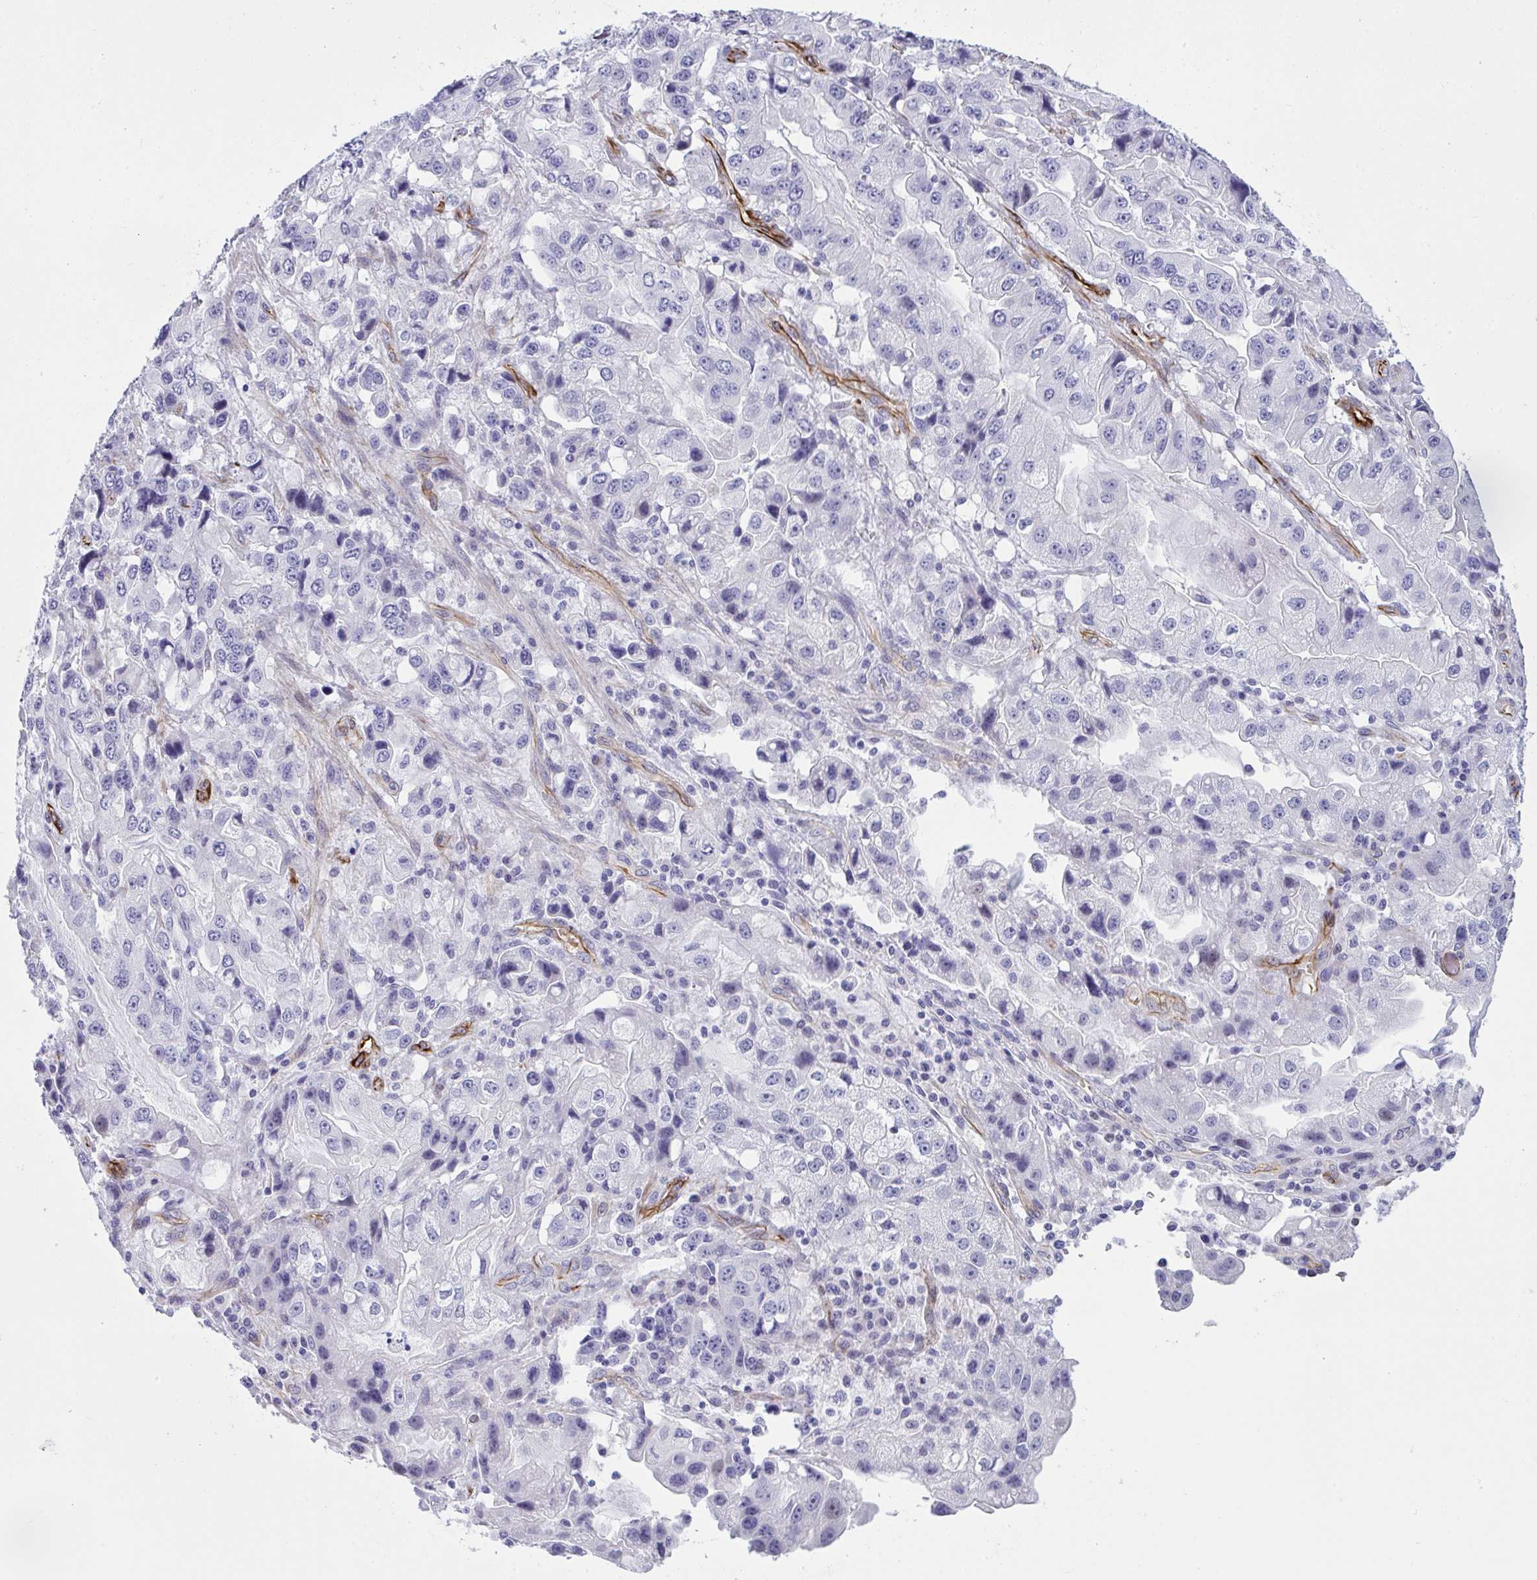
{"staining": {"intensity": "negative", "quantity": "none", "location": "none"}, "tissue": "stomach cancer", "cell_type": "Tumor cells", "image_type": "cancer", "snomed": [{"axis": "morphology", "description": "Adenocarcinoma, NOS"}, {"axis": "topography", "description": "Stomach, lower"}], "caption": "Immunohistochemistry (IHC) of human adenocarcinoma (stomach) displays no positivity in tumor cells.", "gene": "SLC35B1", "patient": {"sex": "female", "age": 93}}